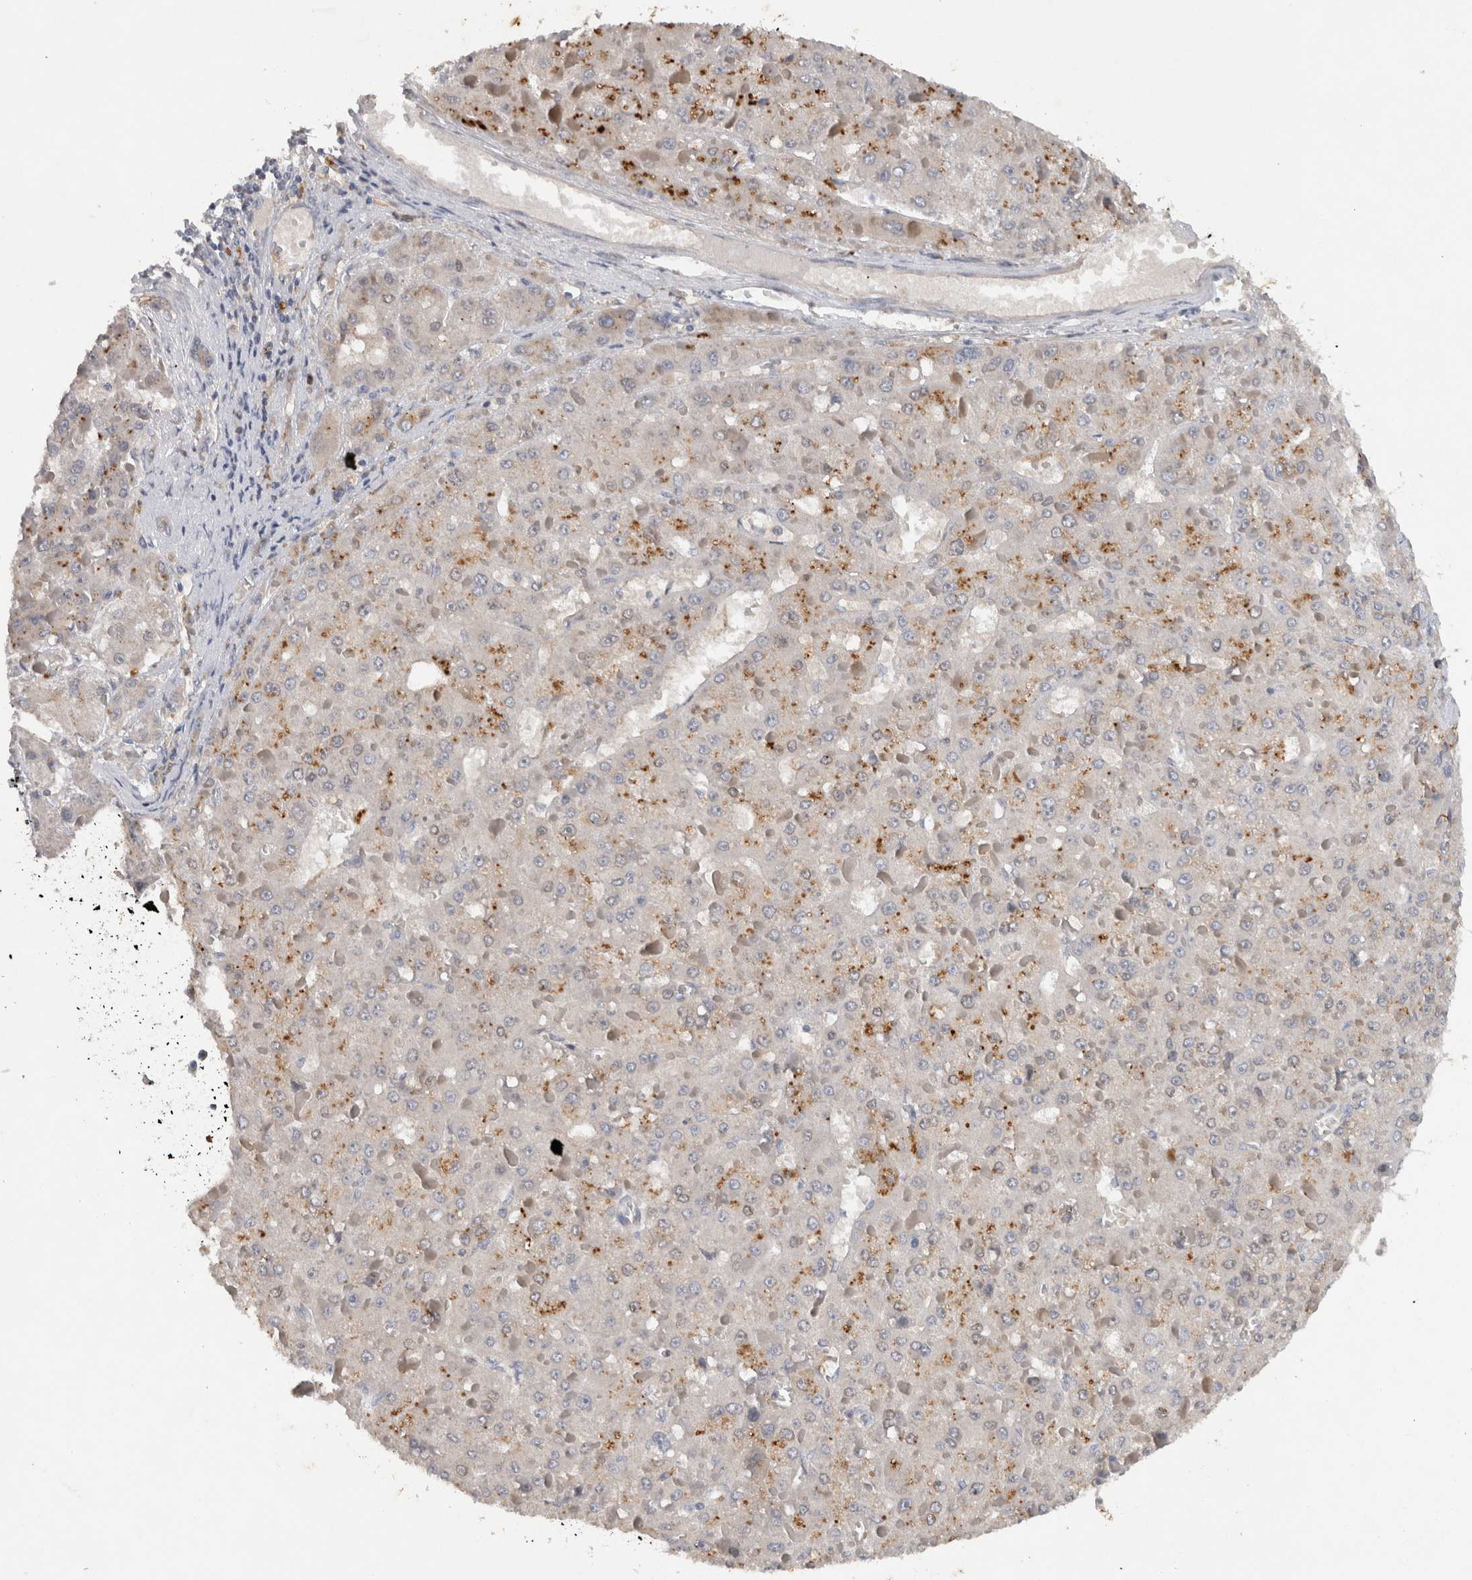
{"staining": {"intensity": "moderate", "quantity": "25%-75%", "location": "cytoplasmic/membranous"}, "tissue": "liver cancer", "cell_type": "Tumor cells", "image_type": "cancer", "snomed": [{"axis": "morphology", "description": "Carcinoma, Hepatocellular, NOS"}, {"axis": "topography", "description": "Liver"}], "caption": "Liver cancer tissue shows moderate cytoplasmic/membranous positivity in about 25%-75% of tumor cells, visualized by immunohistochemistry. Using DAB (brown) and hematoxylin (blue) stains, captured at high magnification using brightfield microscopy.", "gene": "HEXD", "patient": {"sex": "female", "age": 73}}